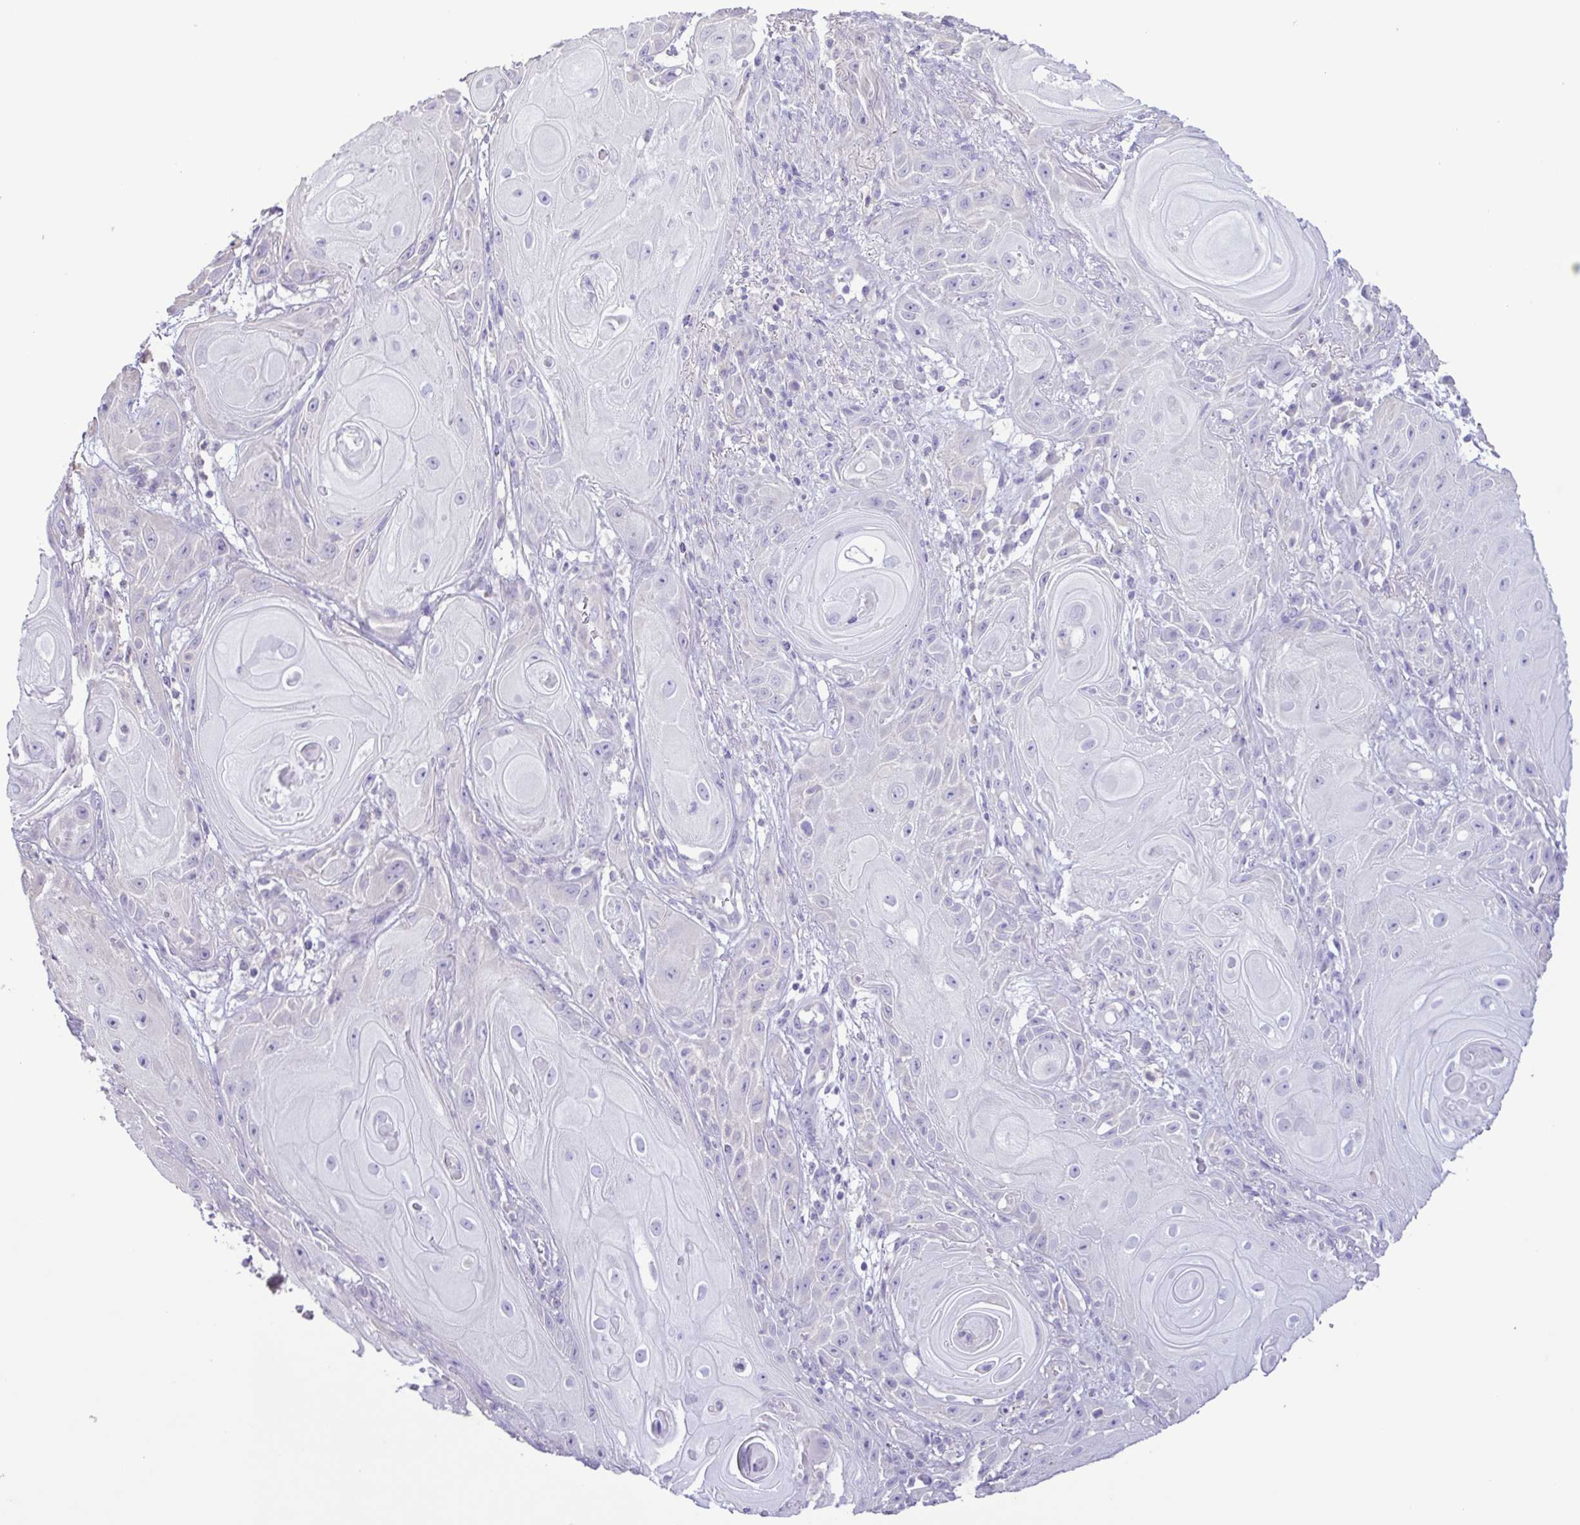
{"staining": {"intensity": "negative", "quantity": "none", "location": "none"}, "tissue": "skin cancer", "cell_type": "Tumor cells", "image_type": "cancer", "snomed": [{"axis": "morphology", "description": "Squamous cell carcinoma, NOS"}, {"axis": "topography", "description": "Skin"}], "caption": "Tumor cells show no significant protein staining in skin squamous cell carcinoma.", "gene": "CYP17A1", "patient": {"sex": "male", "age": 62}}